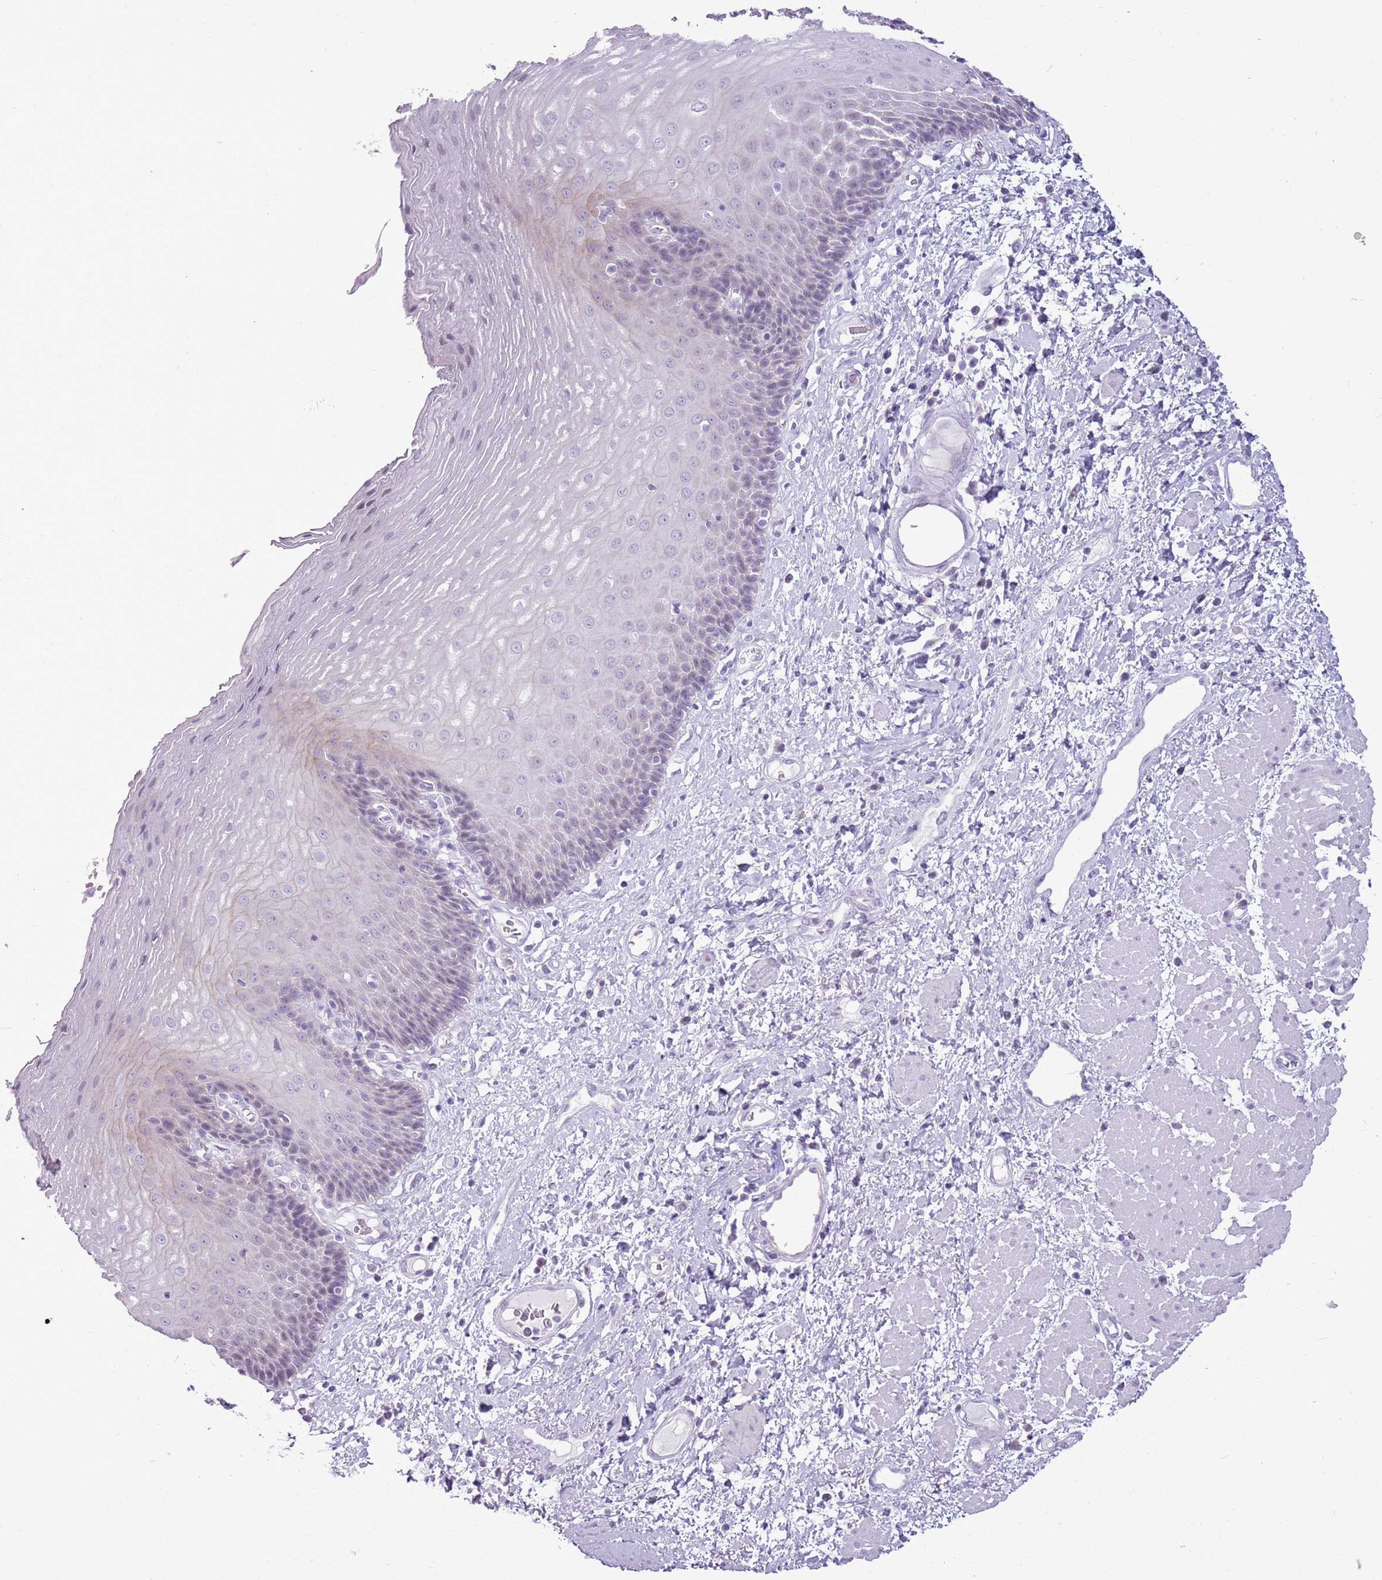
{"staining": {"intensity": "negative", "quantity": "none", "location": "none"}, "tissue": "esophagus", "cell_type": "Squamous epithelial cells", "image_type": "normal", "snomed": [{"axis": "morphology", "description": "Normal tissue, NOS"}, {"axis": "morphology", "description": "Adenocarcinoma, NOS"}, {"axis": "topography", "description": "Esophagus"}], "caption": "Esophagus stained for a protein using immunohistochemistry (IHC) shows no positivity squamous epithelial cells.", "gene": "RPL3L", "patient": {"sex": "male", "age": 62}}